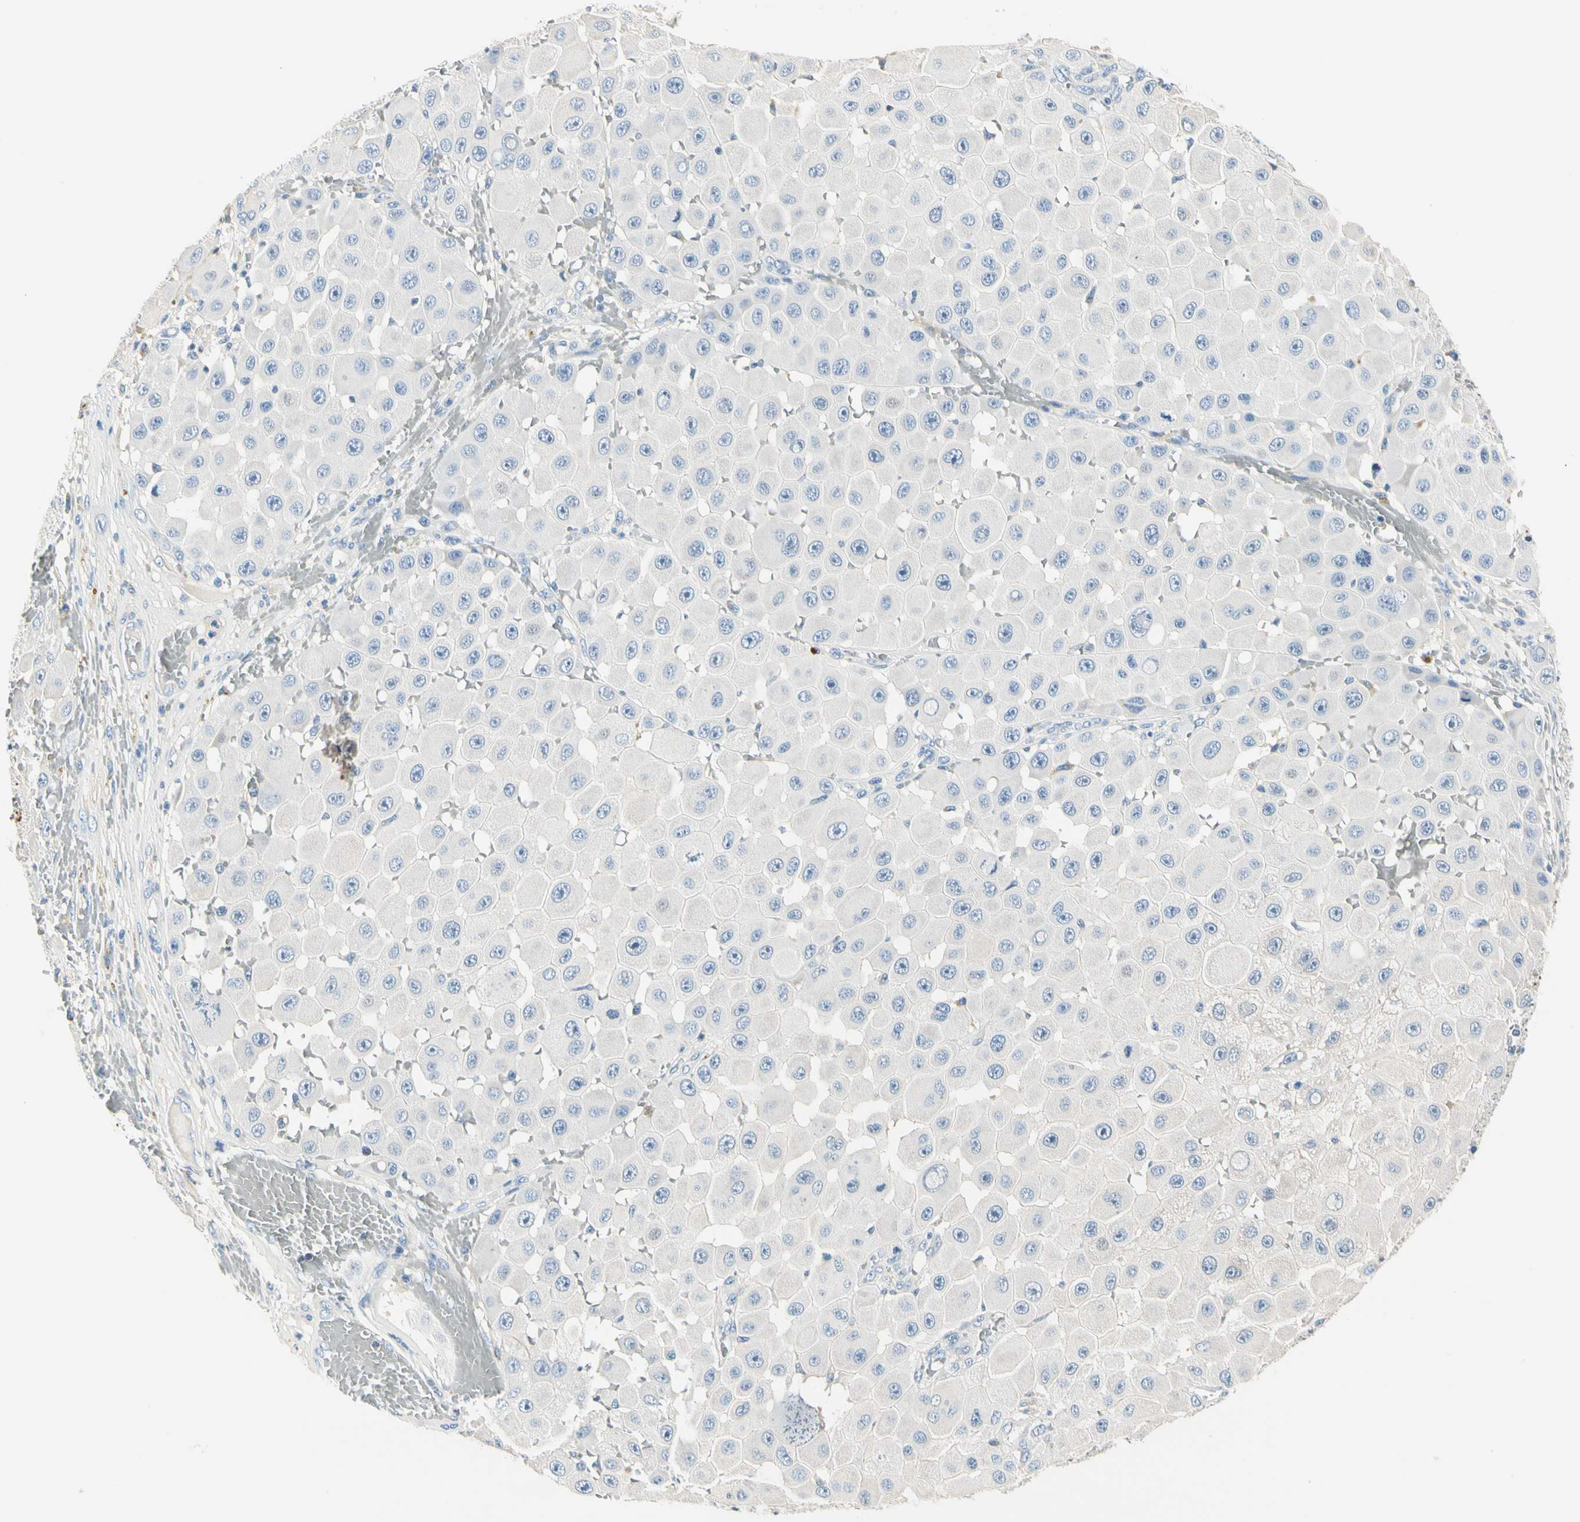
{"staining": {"intensity": "negative", "quantity": "none", "location": "none"}, "tissue": "melanoma", "cell_type": "Tumor cells", "image_type": "cancer", "snomed": [{"axis": "morphology", "description": "Malignant melanoma, NOS"}, {"axis": "topography", "description": "Skin"}], "caption": "This photomicrograph is of melanoma stained with IHC to label a protein in brown with the nuclei are counter-stained blue. There is no positivity in tumor cells.", "gene": "TGFBR3", "patient": {"sex": "female", "age": 81}}